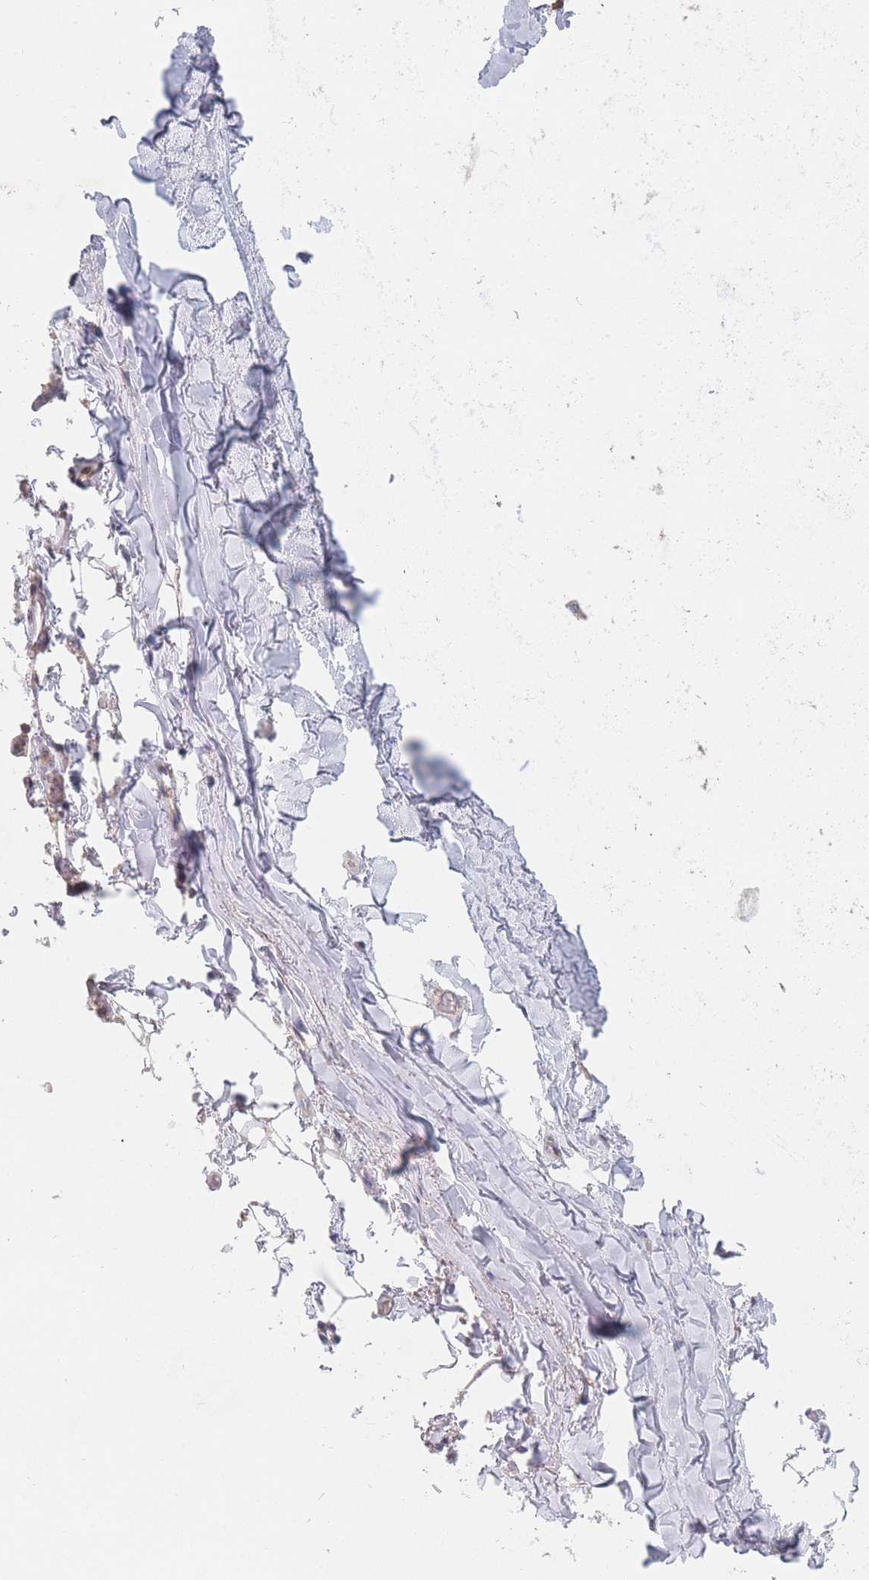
{"staining": {"intensity": "negative", "quantity": "none", "location": "none"}, "tissue": "adipose tissue", "cell_type": "Adipocytes", "image_type": "normal", "snomed": [{"axis": "morphology", "description": "Normal tissue, NOS"}, {"axis": "topography", "description": "Cartilage tissue"}, {"axis": "topography", "description": "Bronchus"}], "caption": "Adipocytes show no significant staining in normal adipose tissue. (Brightfield microscopy of DAB (3,3'-diaminobenzidine) IHC at high magnification).", "gene": "PPP6C", "patient": {"sex": "male", "age": 63}}